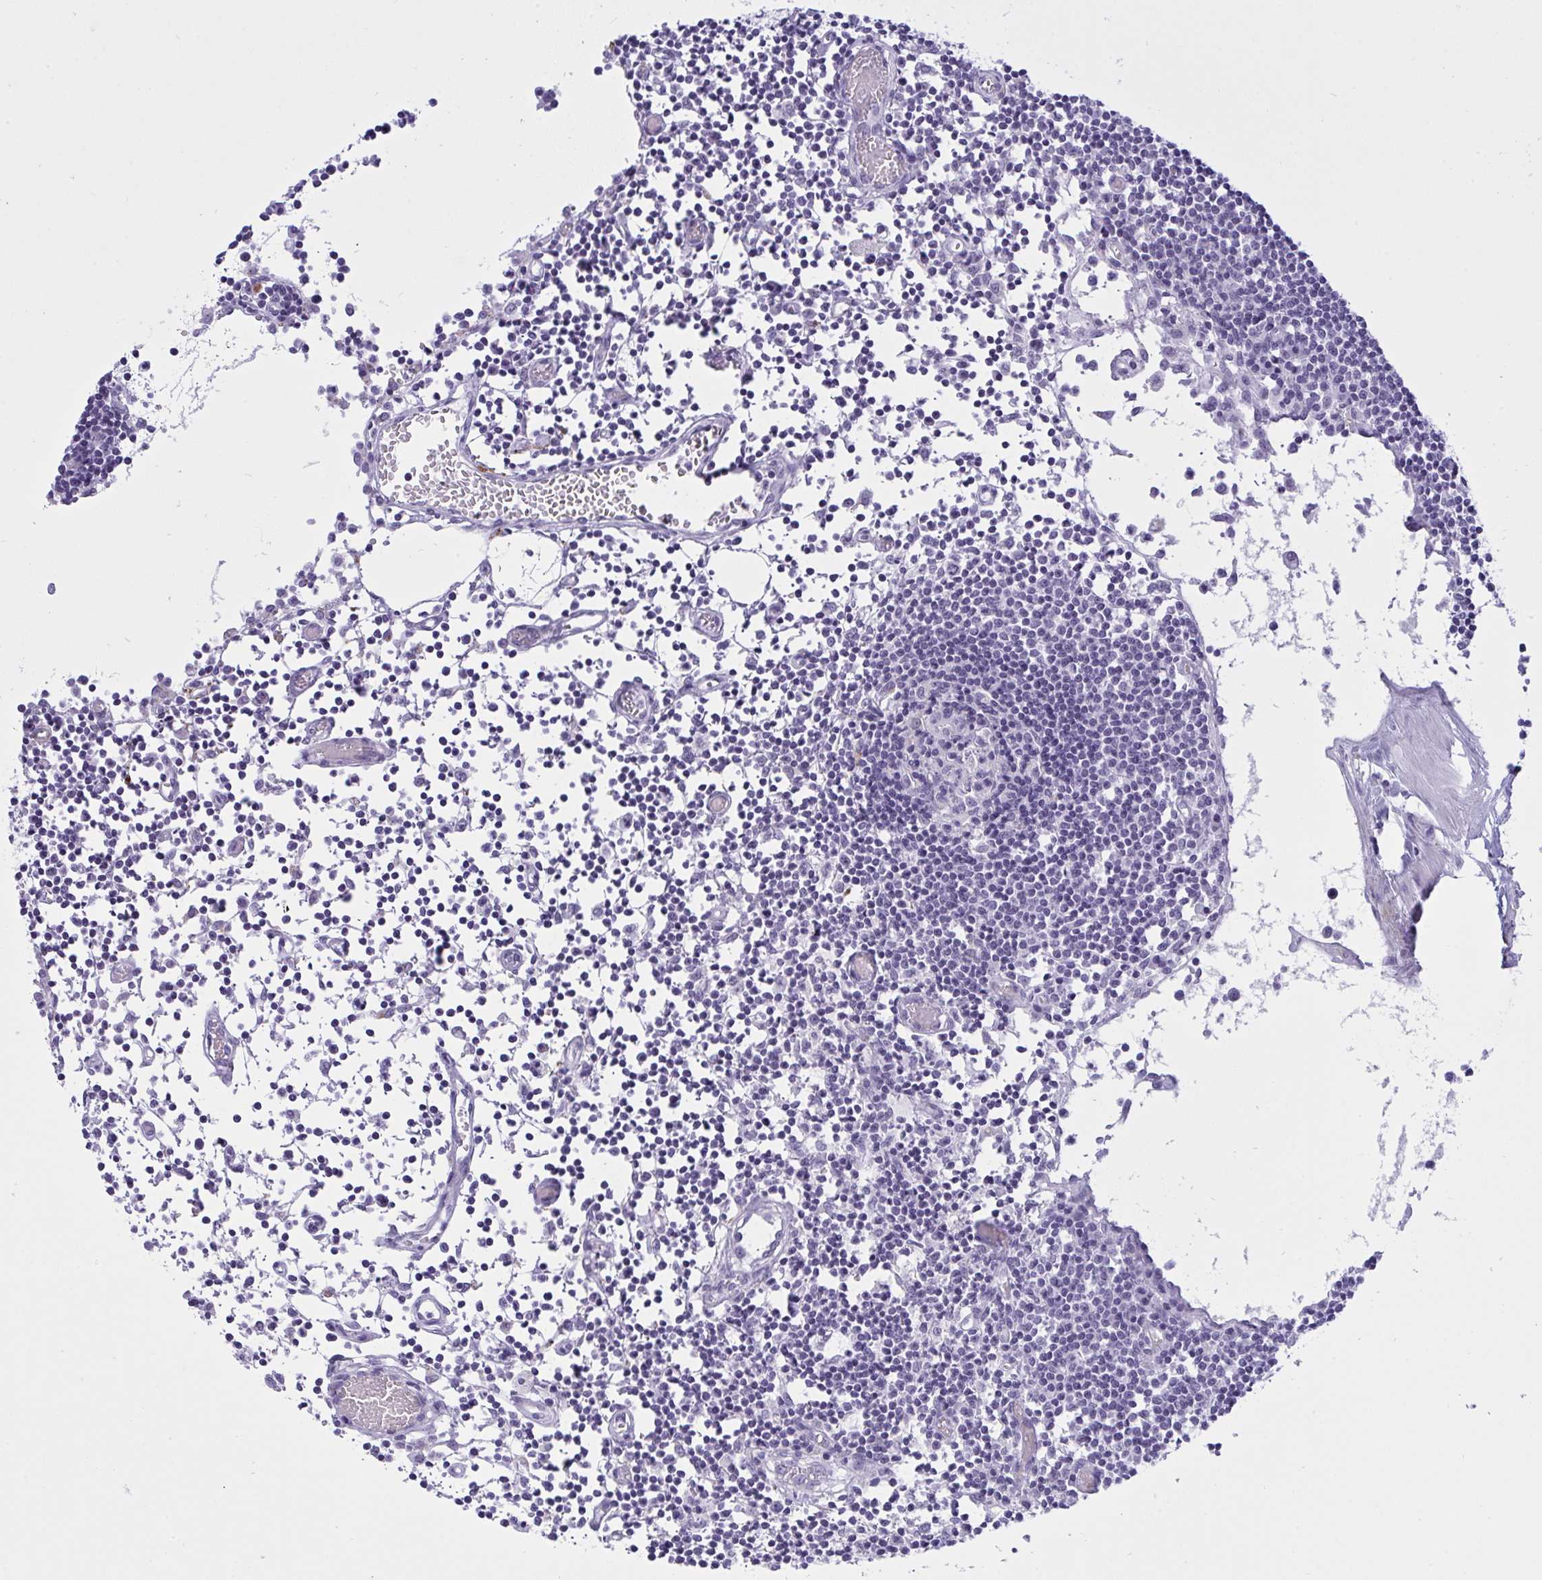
{"staining": {"intensity": "negative", "quantity": "none", "location": "none"}, "tissue": "lymph node", "cell_type": "Germinal center cells", "image_type": "normal", "snomed": [{"axis": "morphology", "description": "Normal tissue, NOS"}, {"axis": "topography", "description": "Lymph node"}], "caption": "An immunohistochemistry (IHC) image of normal lymph node is shown. There is no staining in germinal center cells of lymph node. (Immunohistochemistry (ihc), brightfield microscopy, high magnification).", "gene": "ELN", "patient": {"sex": "male", "age": 66}}